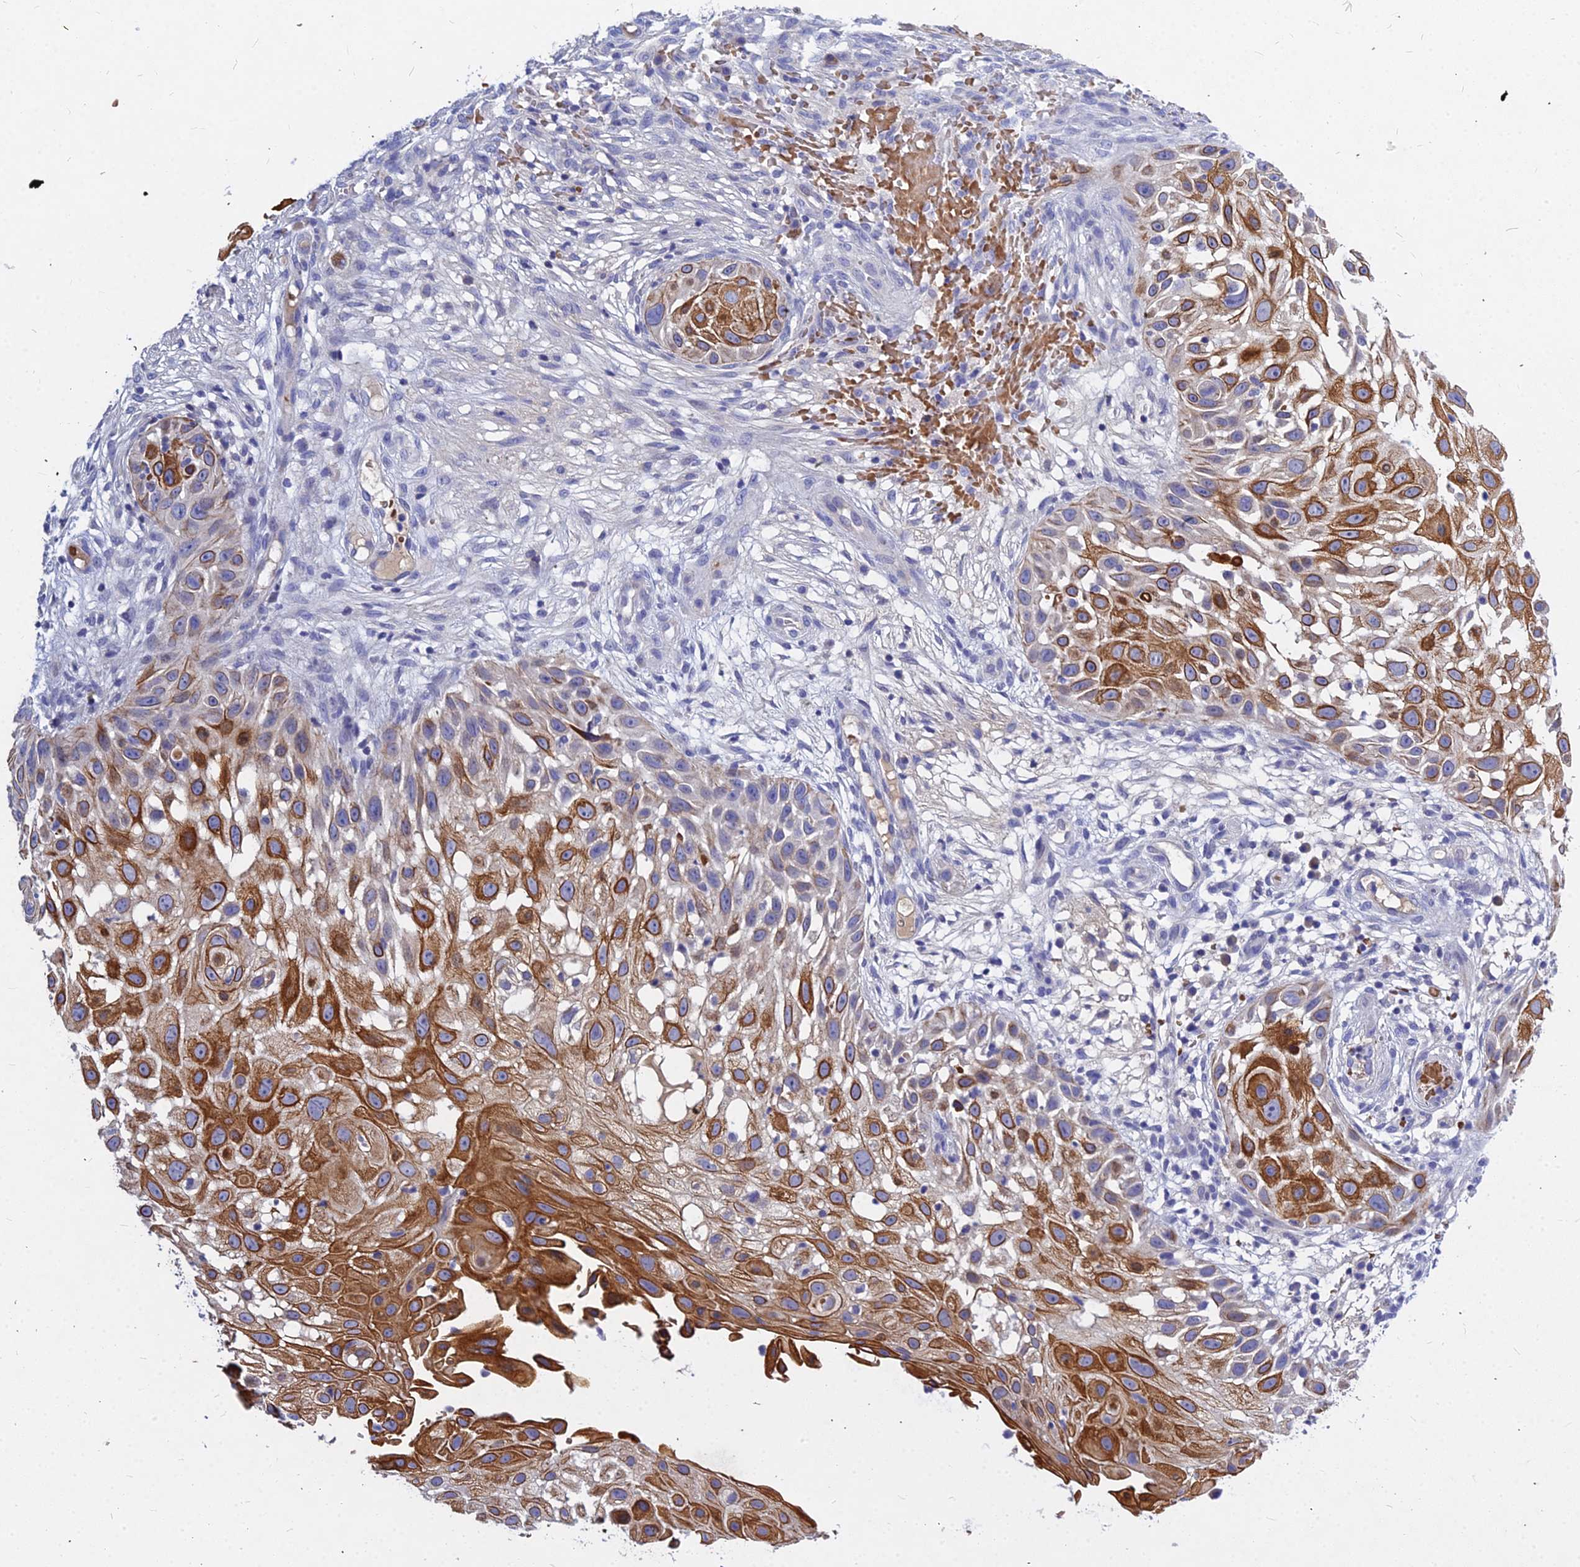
{"staining": {"intensity": "strong", "quantity": "25%-75%", "location": "cytoplasmic/membranous"}, "tissue": "skin cancer", "cell_type": "Tumor cells", "image_type": "cancer", "snomed": [{"axis": "morphology", "description": "Squamous cell carcinoma, NOS"}, {"axis": "topography", "description": "Skin"}], "caption": "Skin cancer (squamous cell carcinoma) was stained to show a protein in brown. There is high levels of strong cytoplasmic/membranous positivity in about 25%-75% of tumor cells. (DAB IHC, brown staining for protein, blue staining for nuclei).", "gene": "DMRTA1", "patient": {"sex": "female", "age": 44}}